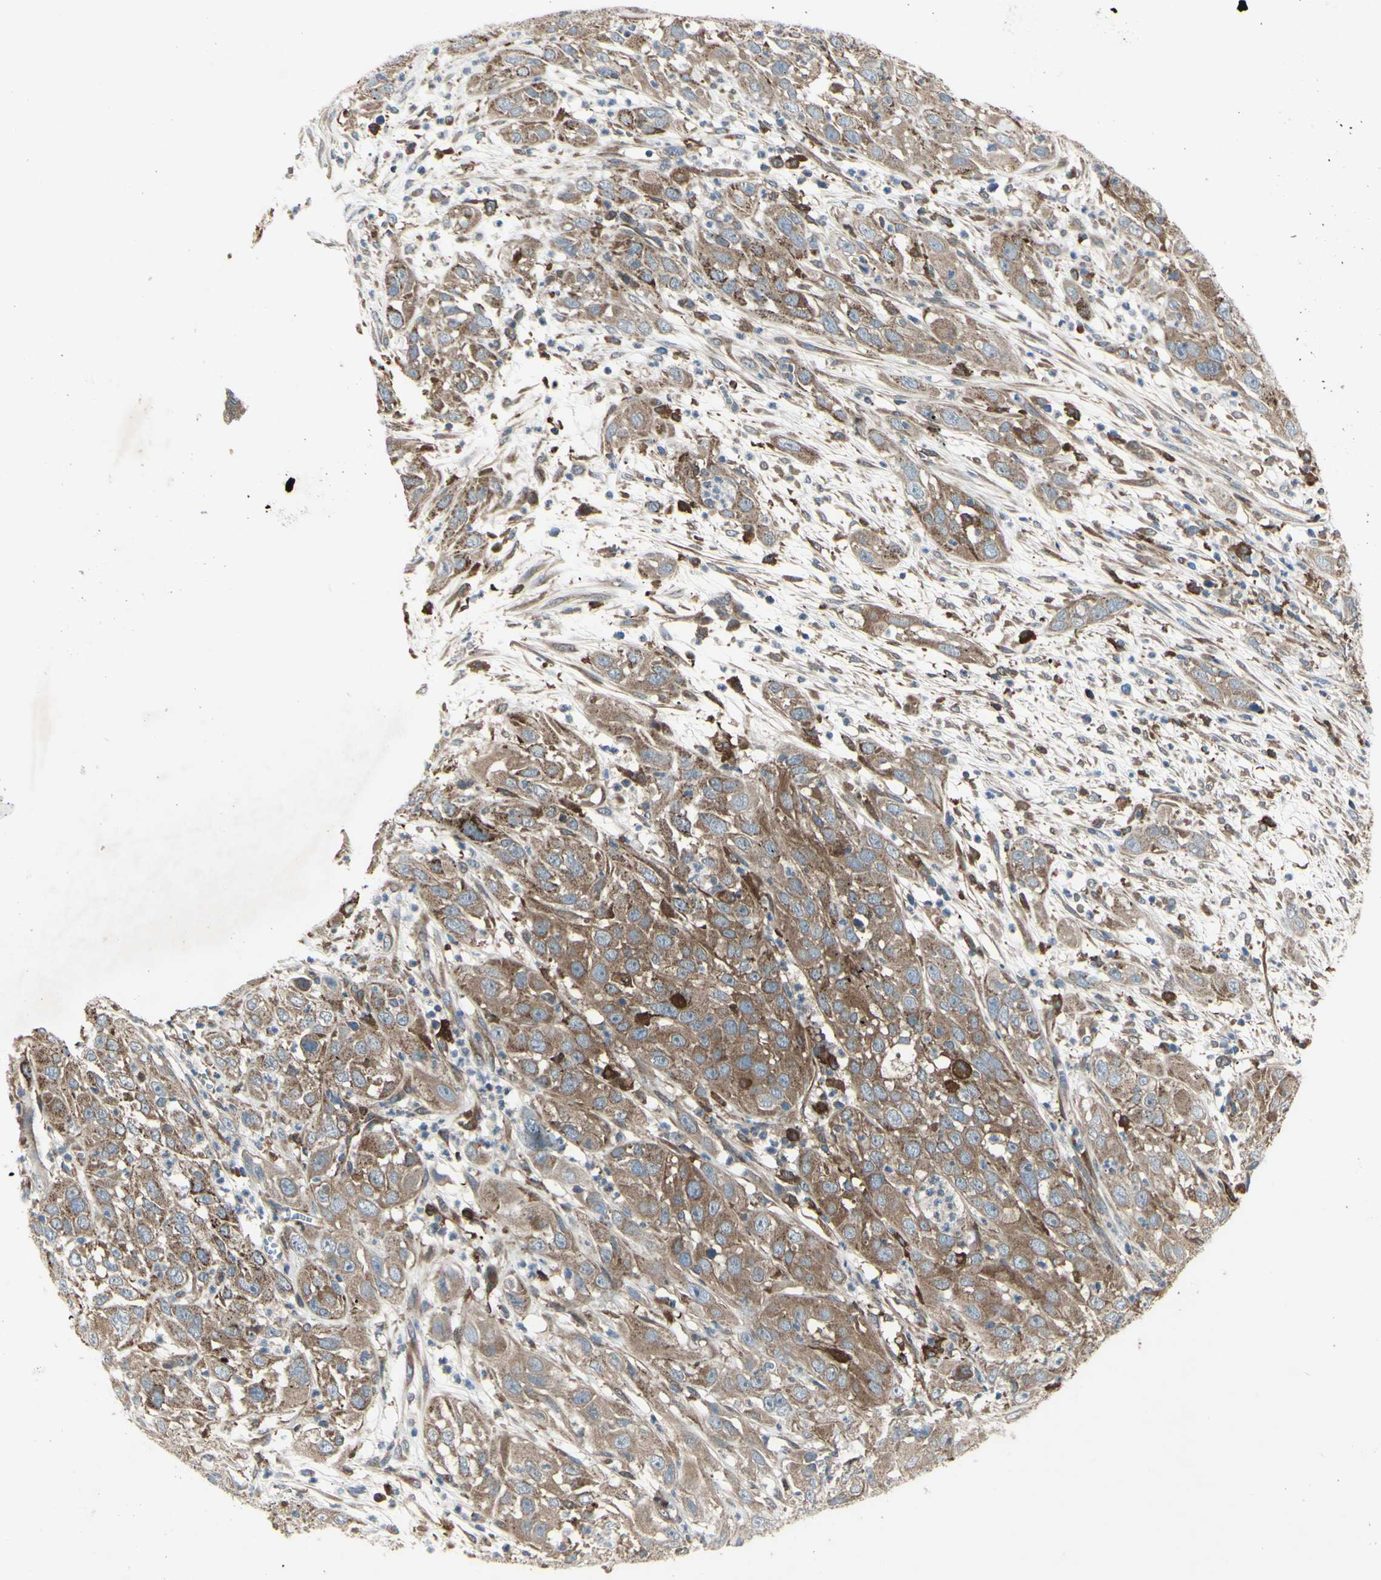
{"staining": {"intensity": "moderate", "quantity": ">75%", "location": "cytoplasmic/membranous"}, "tissue": "cervical cancer", "cell_type": "Tumor cells", "image_type": "cancer", "snomed": [{"axis": "morphology", "description": "Squamous cell carcinoma, NOS"}, {"axis": "topography", "description": "Cervix"}], "caption": "Immunohistochemical staining of human cervical squamous cell carcinoma shows medium levels of moderate cytoplasmic/membranous protein expression in approximately >75% of tumor cells.", "gene": "IGSF9B", "patient": {"sex": "female", "age": 32}}